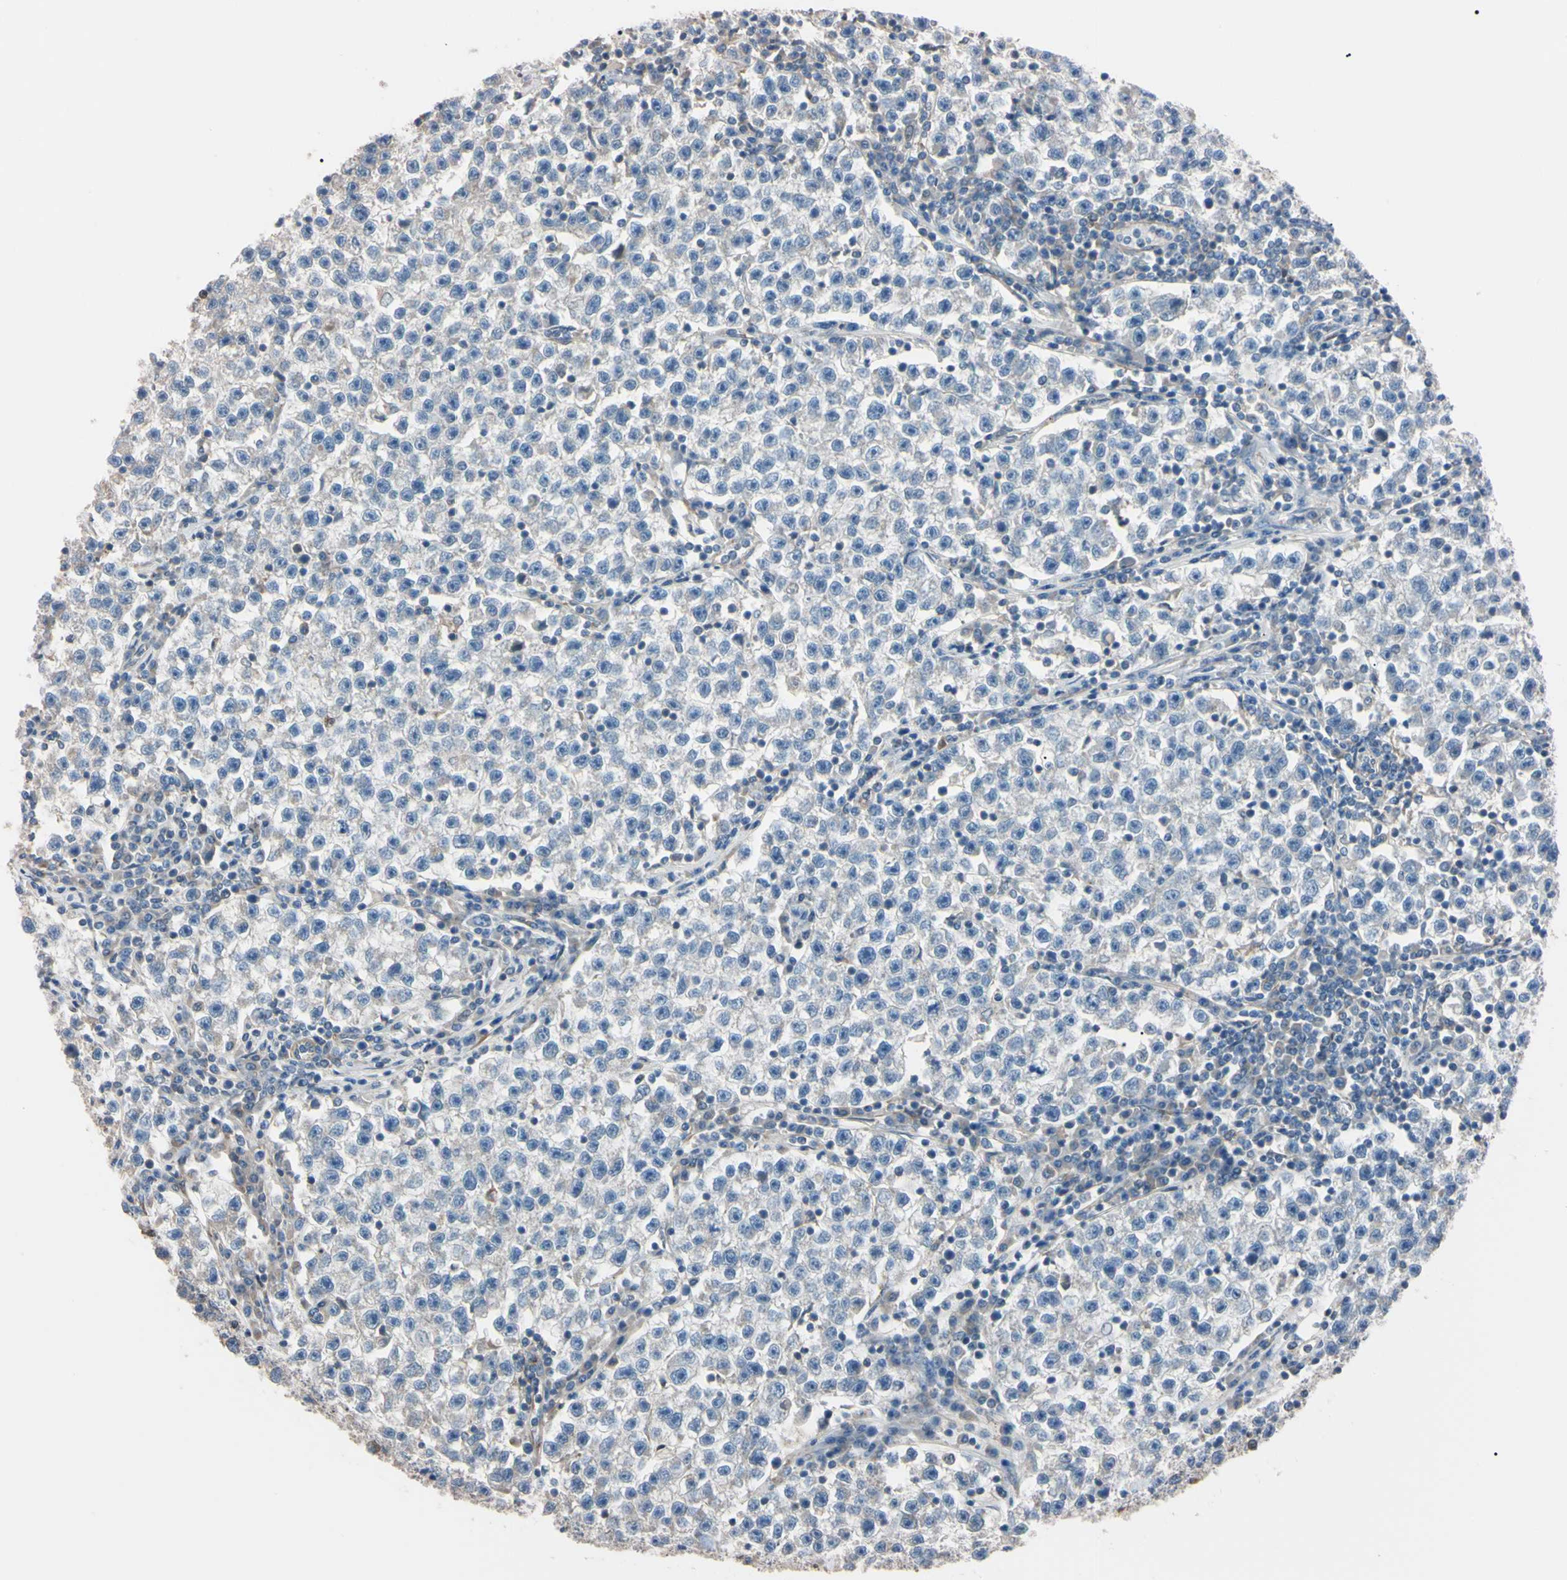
{"staining": {"intensity": "weak", "quantity": "25%-75%", "location": "cytoplasmic/membranous"}, "tissue": "testis cancer", "cell_type": "Tumor cells", "image_type": "cancer", "snomed": [{"axis": "morphology", "description": "Seminoma, NOS"}, {"axis": "topography", "description": "Testis"}], "caption": "Testis seminoma stained with DAB IHC displays low levels of weak cytoplasmic/membranous staining in about 25%-75% of tumor cells. The protein of interest is stained brown, and the nuclei are stained in blue (DAB IHC with brightfield microscopy, high magnification).", "gene": "PRKACA", "patient": {"sex": "male", "age": 22}}